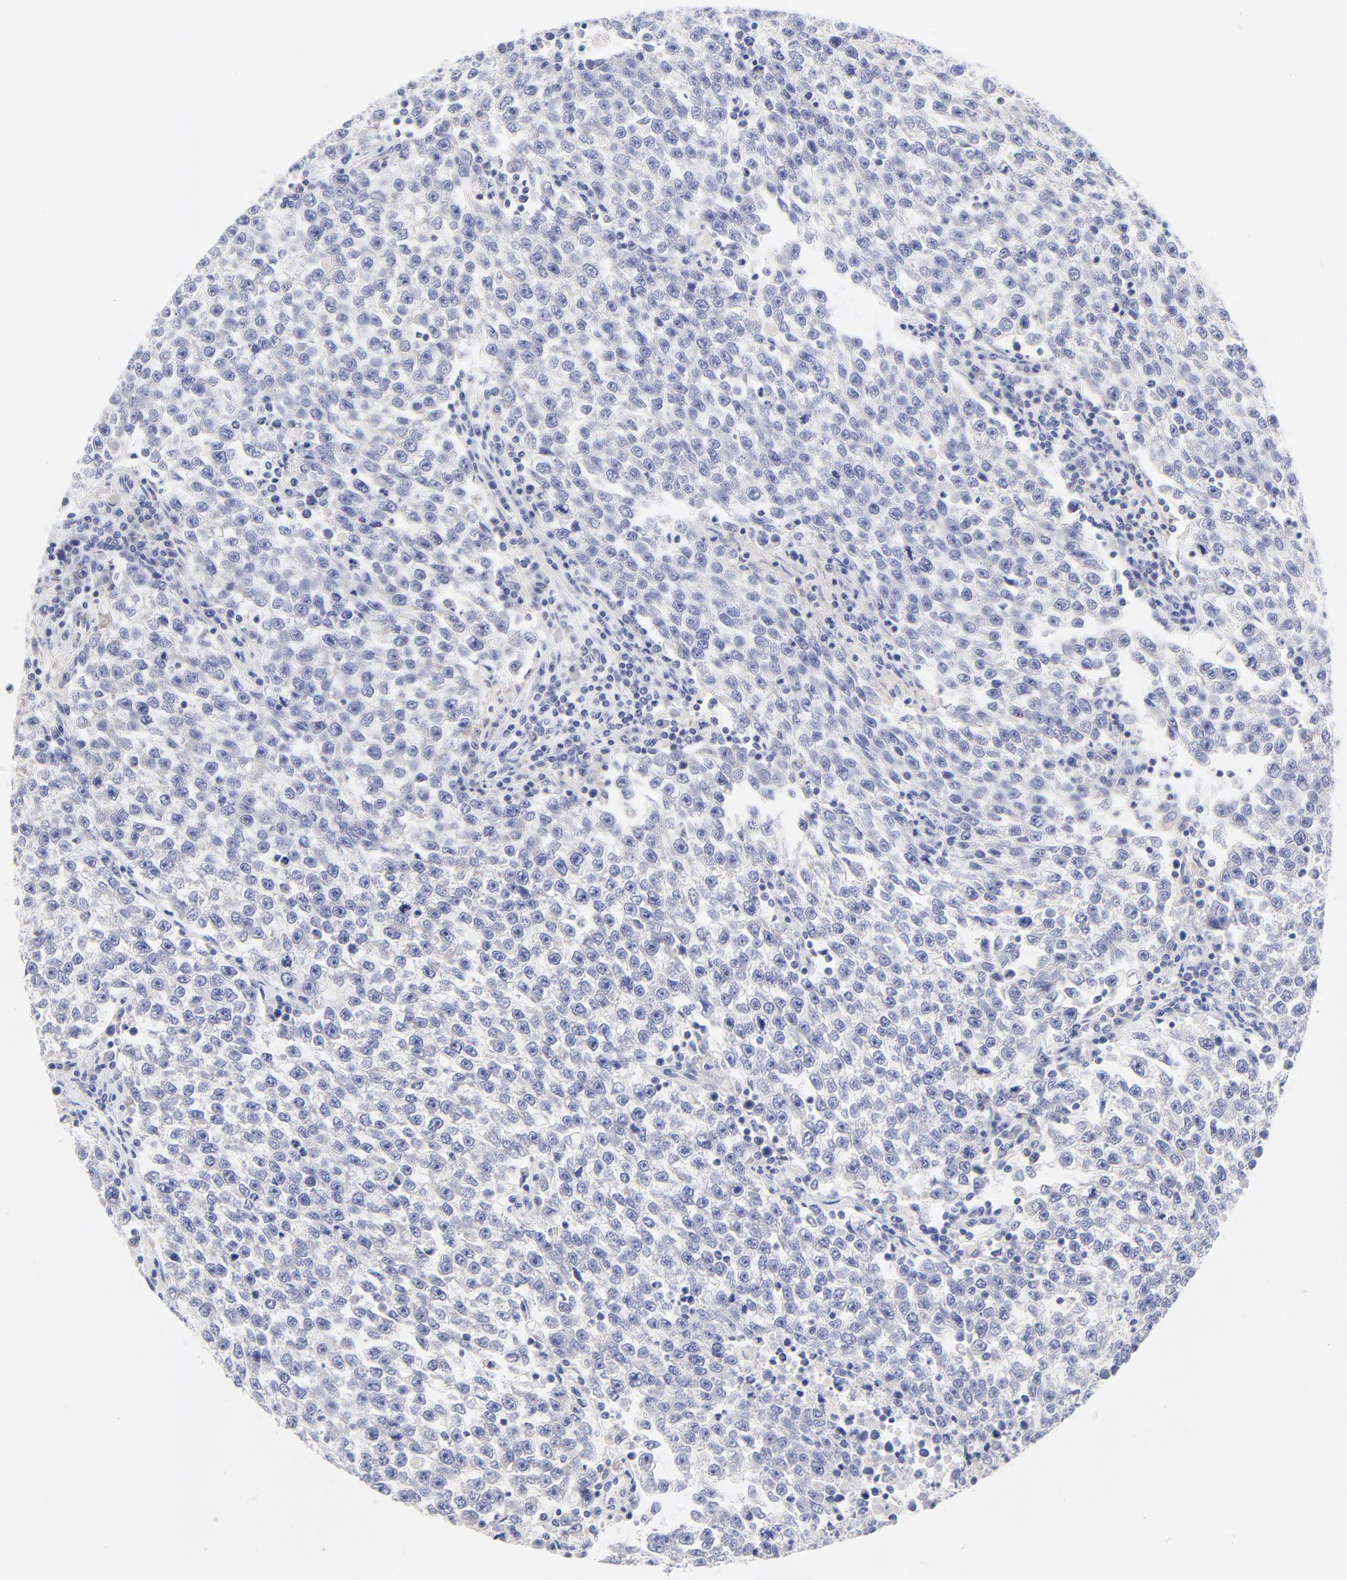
{"staining": {"intensity": "negative", "quantity": "none", "location": "none"}, "tissue": "testis cancer", "cell_type": "Tumor cells", "image_type": "cancer", "snomed": [{"axis": "morphology", "description": "Seminoma, NOS"}, {"axis": "topography", "description": "Testis"}], "caption": "Tumor cells are negative for protein expression in human seminoma (testis). The staining is performed using DAB (3,3'-diaminobenzidine) brown chromogen with nuclei counter-stained in using hematoxylin.", "gene": "EBP", "patient": {"sex": "male", "age": 36}}